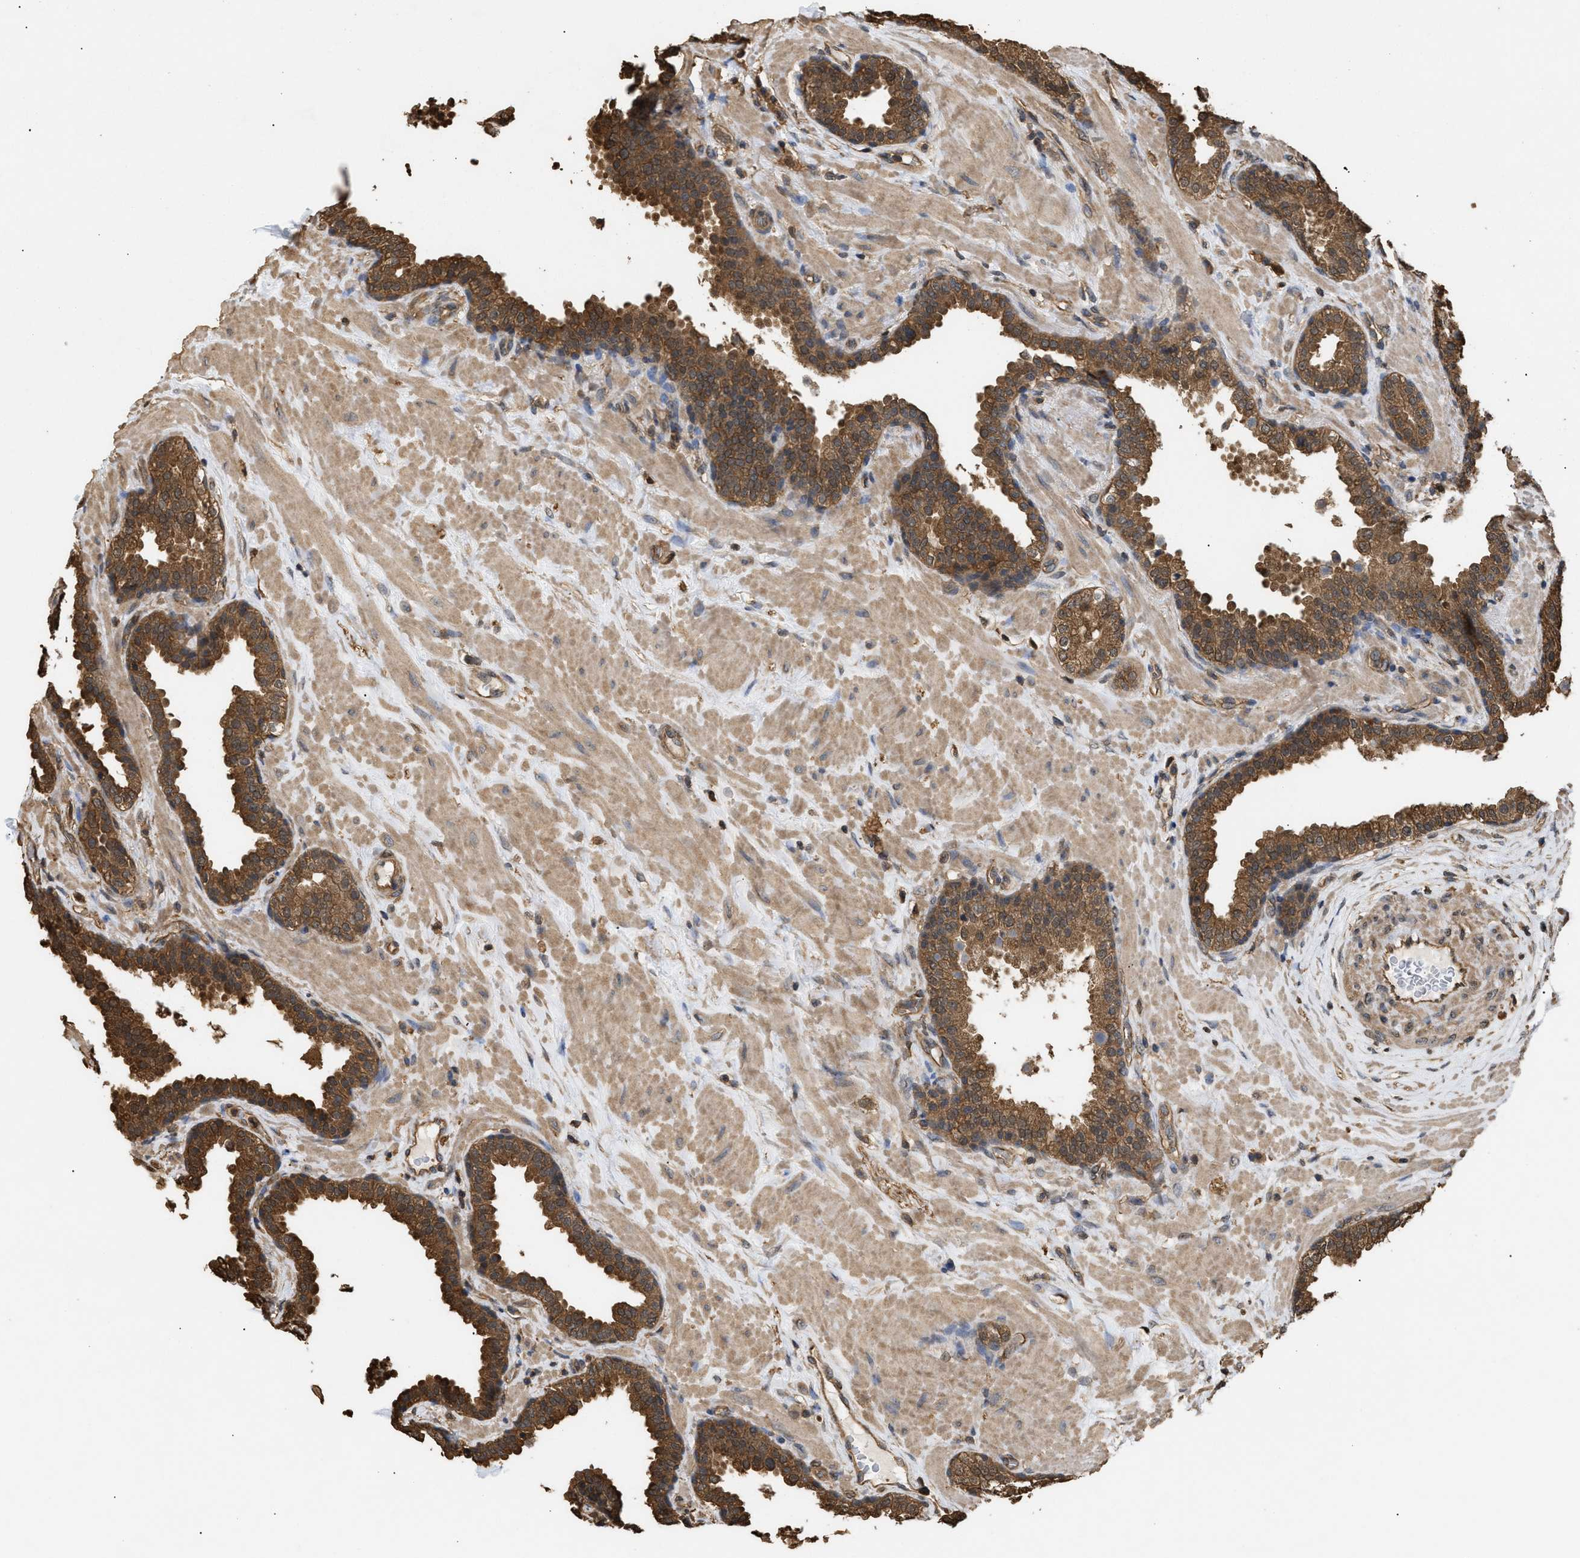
{"staining": {"intensity": "strong", "quantity": ">75%", "location": "cytoplasmic/membranous"}, "tissue": "prostate", "cell_type": "Glandular cells", "image_type": "normal", "snomed": [{"axis": "morphology", "description": "Normal tissue, NOS"}, {"axis": "topography", "description": "Prostate"}], "caption": "IHC (DAB) staining of normal prostate exhibits strong cytoplasmic/membranous protein staining in about >75% of glandular cells.", "gene": "CALM1", "patient": {"sex": "male", "age": 51}}